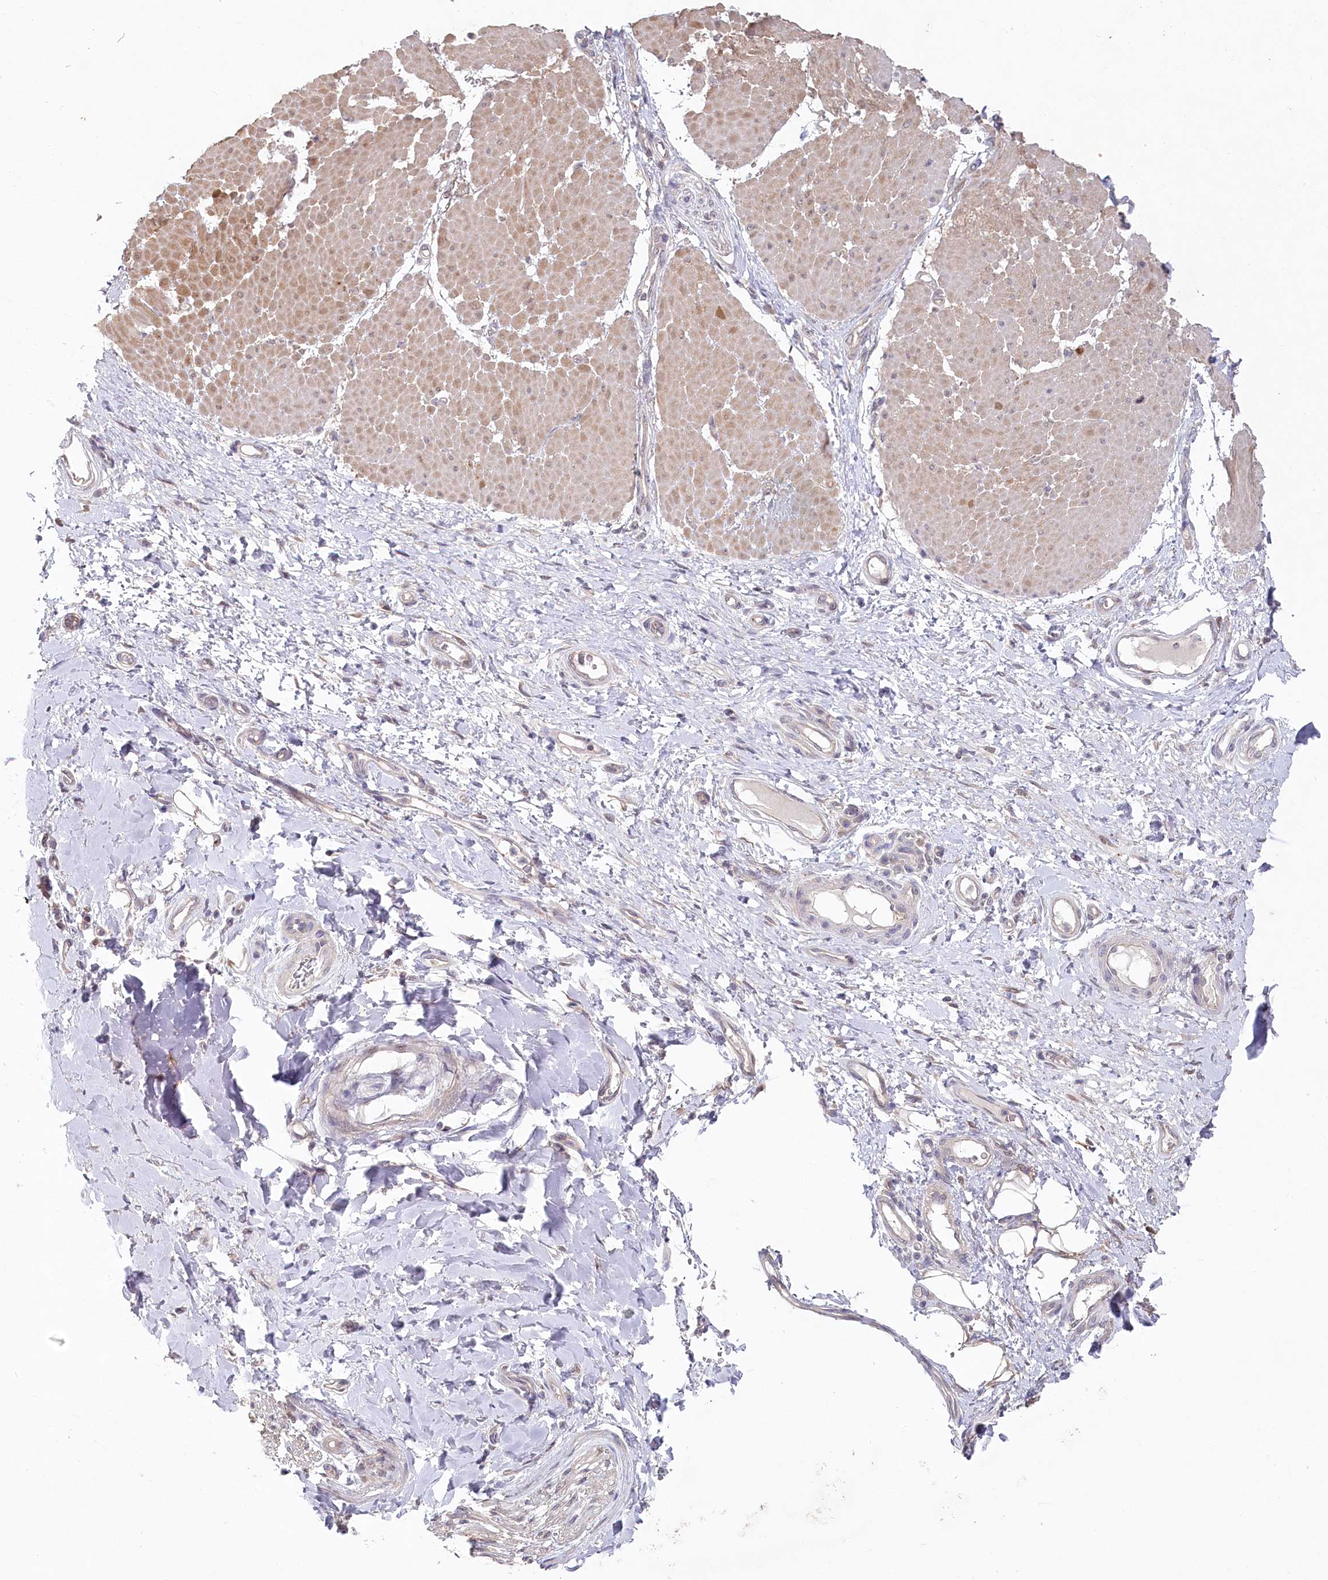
{"staining": {"intensity": "moderate", "quantity": "<25%", "location": "cytoplasmic/membranous"}, "tissue": "adipose tissue", "cell_type": "Adipocytes", "image_type": "normal", "snomed": [{"axis": "morphology", "description": "Normal tissue, NOS"}, {"axis": "morphology", "description": "Adenocarcinoma, NOS"}, {"axis": "topography", "description": "Esophagus"}, {"axis": "topography", "description": "Stomach, upper"}, {"axis": "topography", "description": "Peripheral nerve tissue"}], "caption": "Immunohistochemical staining of unremarkable adipose tissue demonstrates <25% levels of moderate cytoplasmic/membranous protein expression in about <25% of adipocytes.", "gene": "AAMDC", "patient": {"sex": "male", "age": 62}}